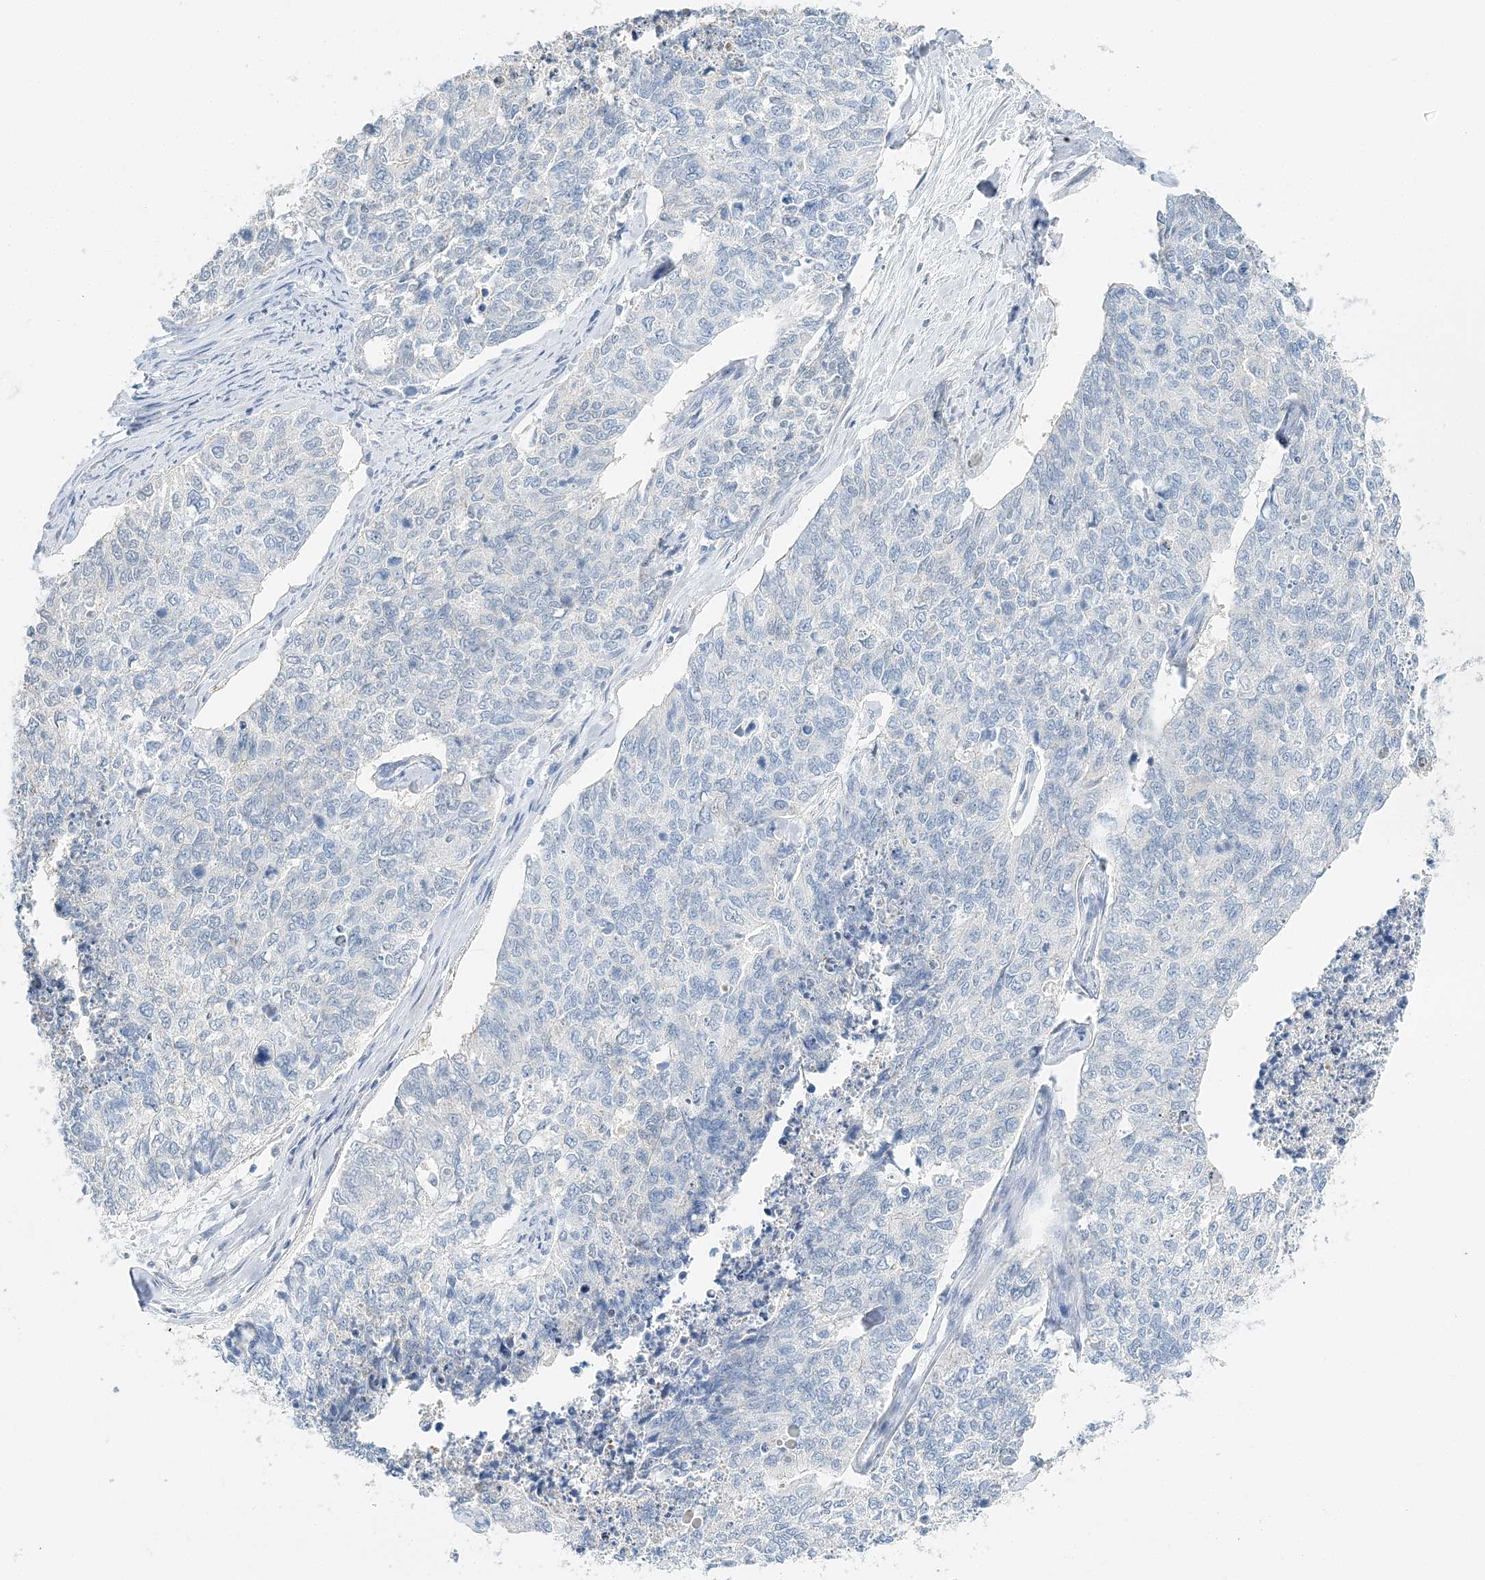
{"staining": {"intensity": "negative", "quantity": "none", "location": "none"}, "tissue": "cervical cancer", "cell_type": "Tumor cells", "image_type": "cancer", "snomed": [{"axis": "morphology", "description": "Squamous cell carcinoma, NOS"}, {"axis": "topography", "description": "Cervix"}], "caption": "High magnification brightfield microscopy of cervical cancer (squamous cell carcinoma) stained with DAB (3,3'-diaminobenzidine) (brown) and counterstained with hematoxylin (blue): tumor cells show no significant expression.", "gene": "VILL", "patient": {"sex": "female", "age": 63}}